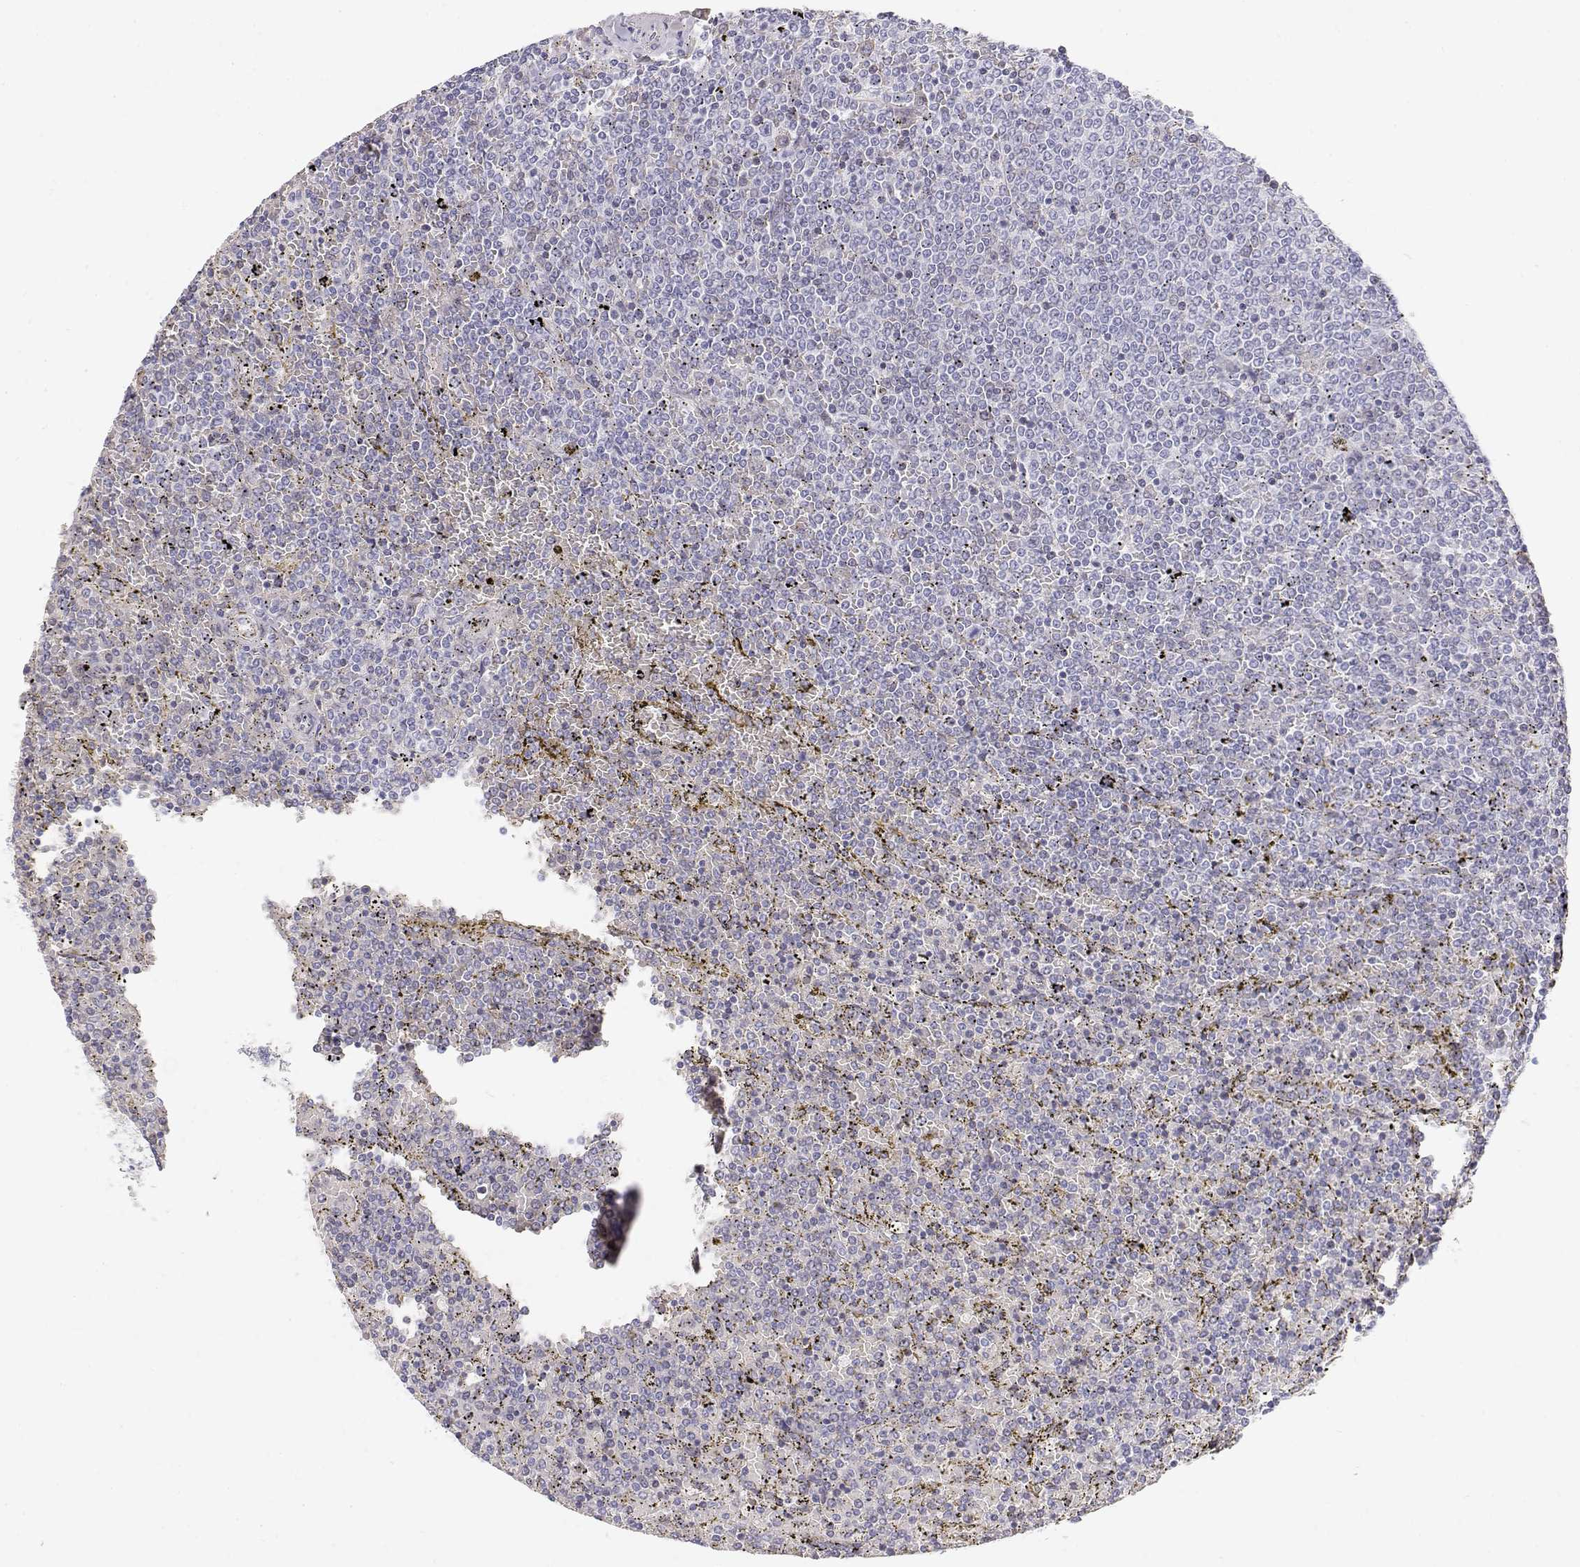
{"staining": {"intensity": "negative", "quantity": "none", "location": "none"}, "tissue": "lymphoma", "cell_type": "Tumor cells", "image_type": "cancer", "snomed": [{"axis": "morphology", "description": "Malignant lymphoma, non-Hodgkin's type, Low grade"}, {"axis": "topography", "description": "Spleen"}], "caption": "Malignant lymphoma, non-Hodgkin's type (low-grade) was stained to show a protein in brown. There is no significant staining in tumor cells.", "gene": "MISP", "patient": {"sex": "female", "age": 77}}